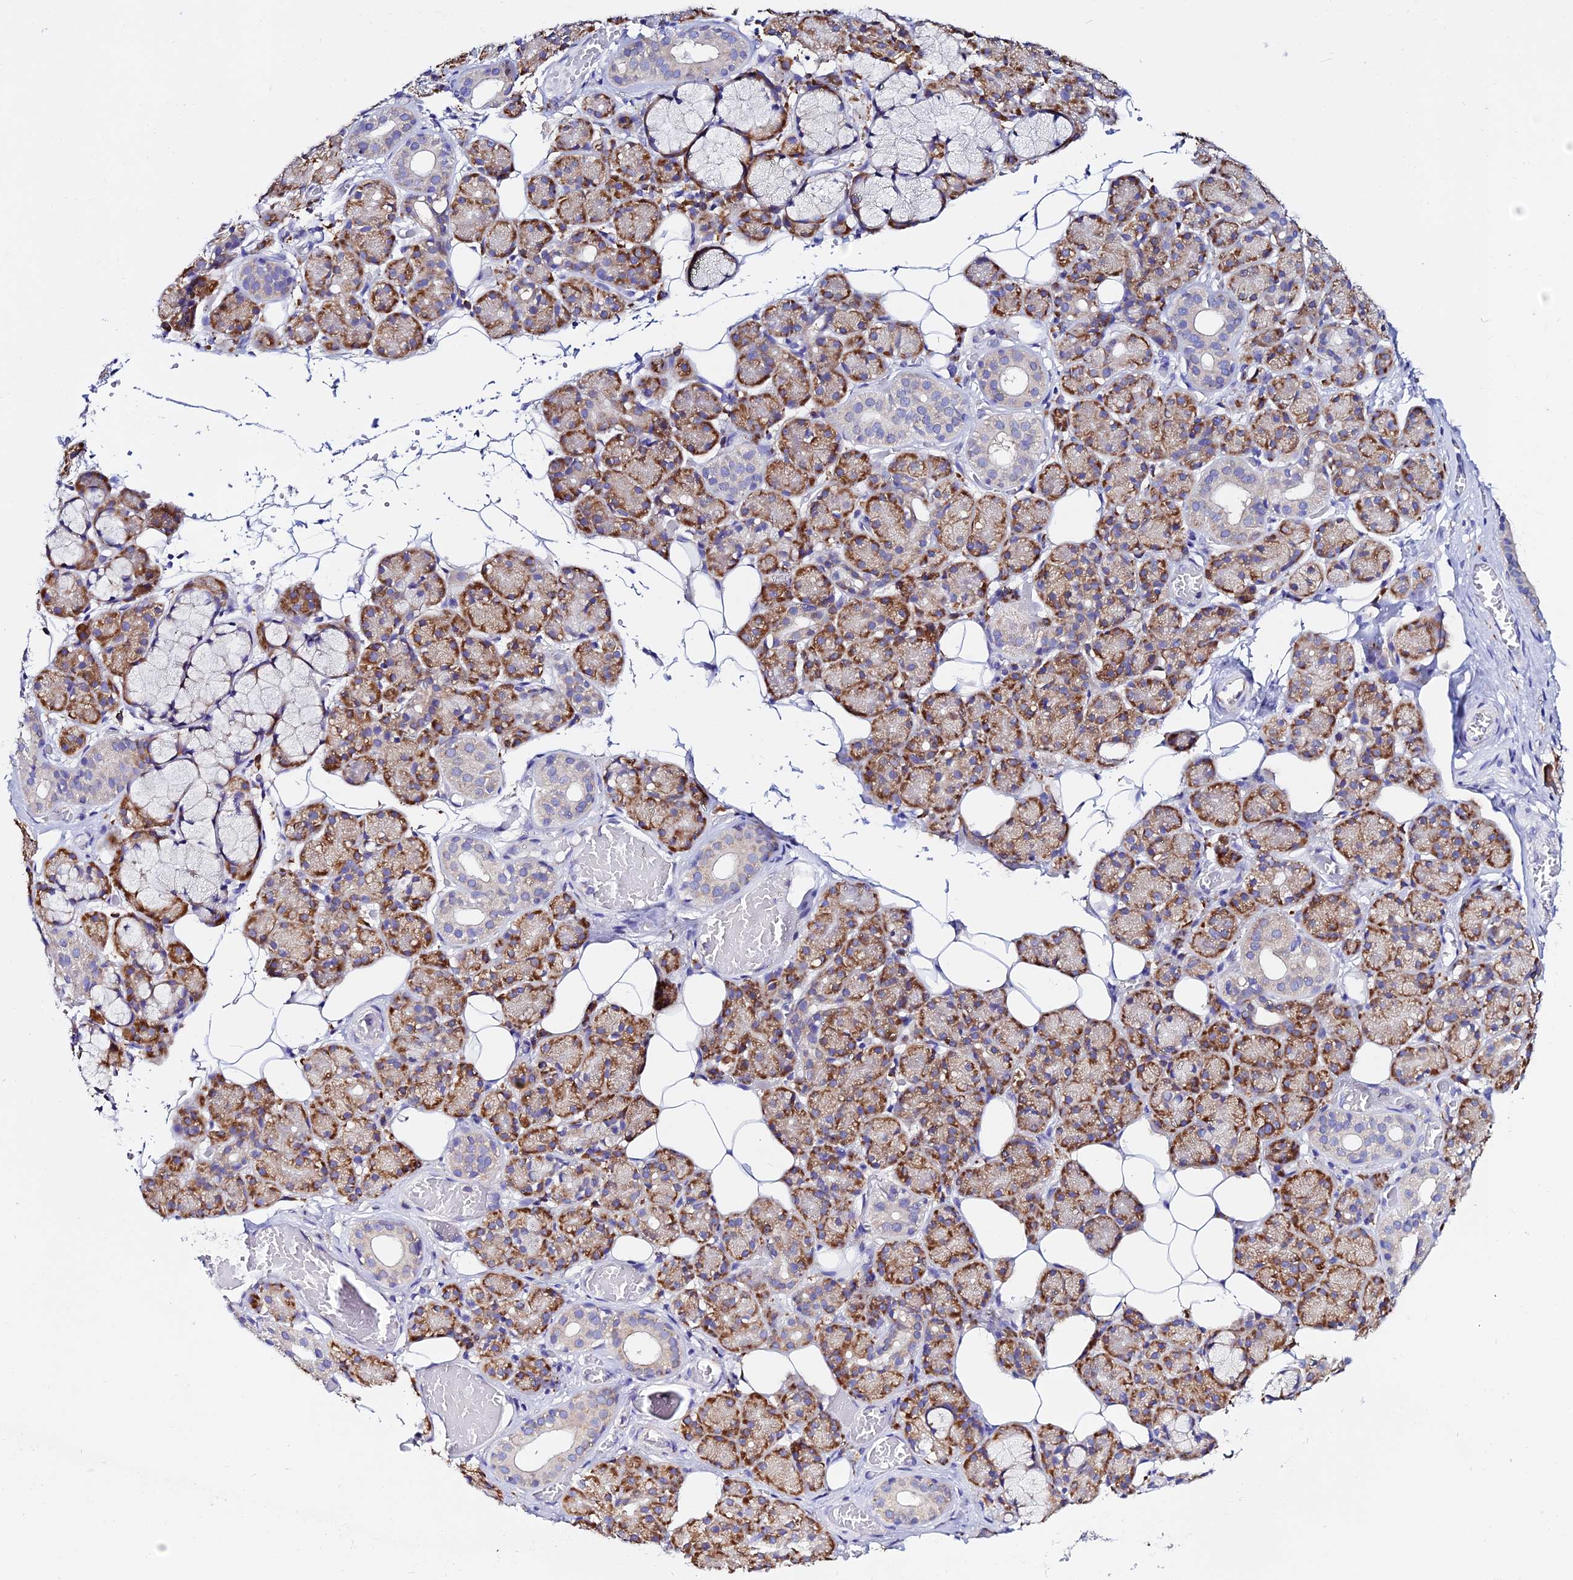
{"staining": {"intensity": "moderate", "quantity": ">75%", "location": "cytoplasmic/membranous"}, "tissue": "salivary gland", "cell_type": "Glandular cells", "image_type": "normal", "snomed": [{"axis": "morphology", "description": "Normal tissue, NOS"}, {"axis": "topography", "description": "Salivary gland"}], "caption": "A medium amount of moderate cytoplasmic/membranous positivity is identified in about >75% of glandular cells in unremarkable salivary gland.", "gene": "EEF1G", "patient": {"sex": "male", "age": 63}}